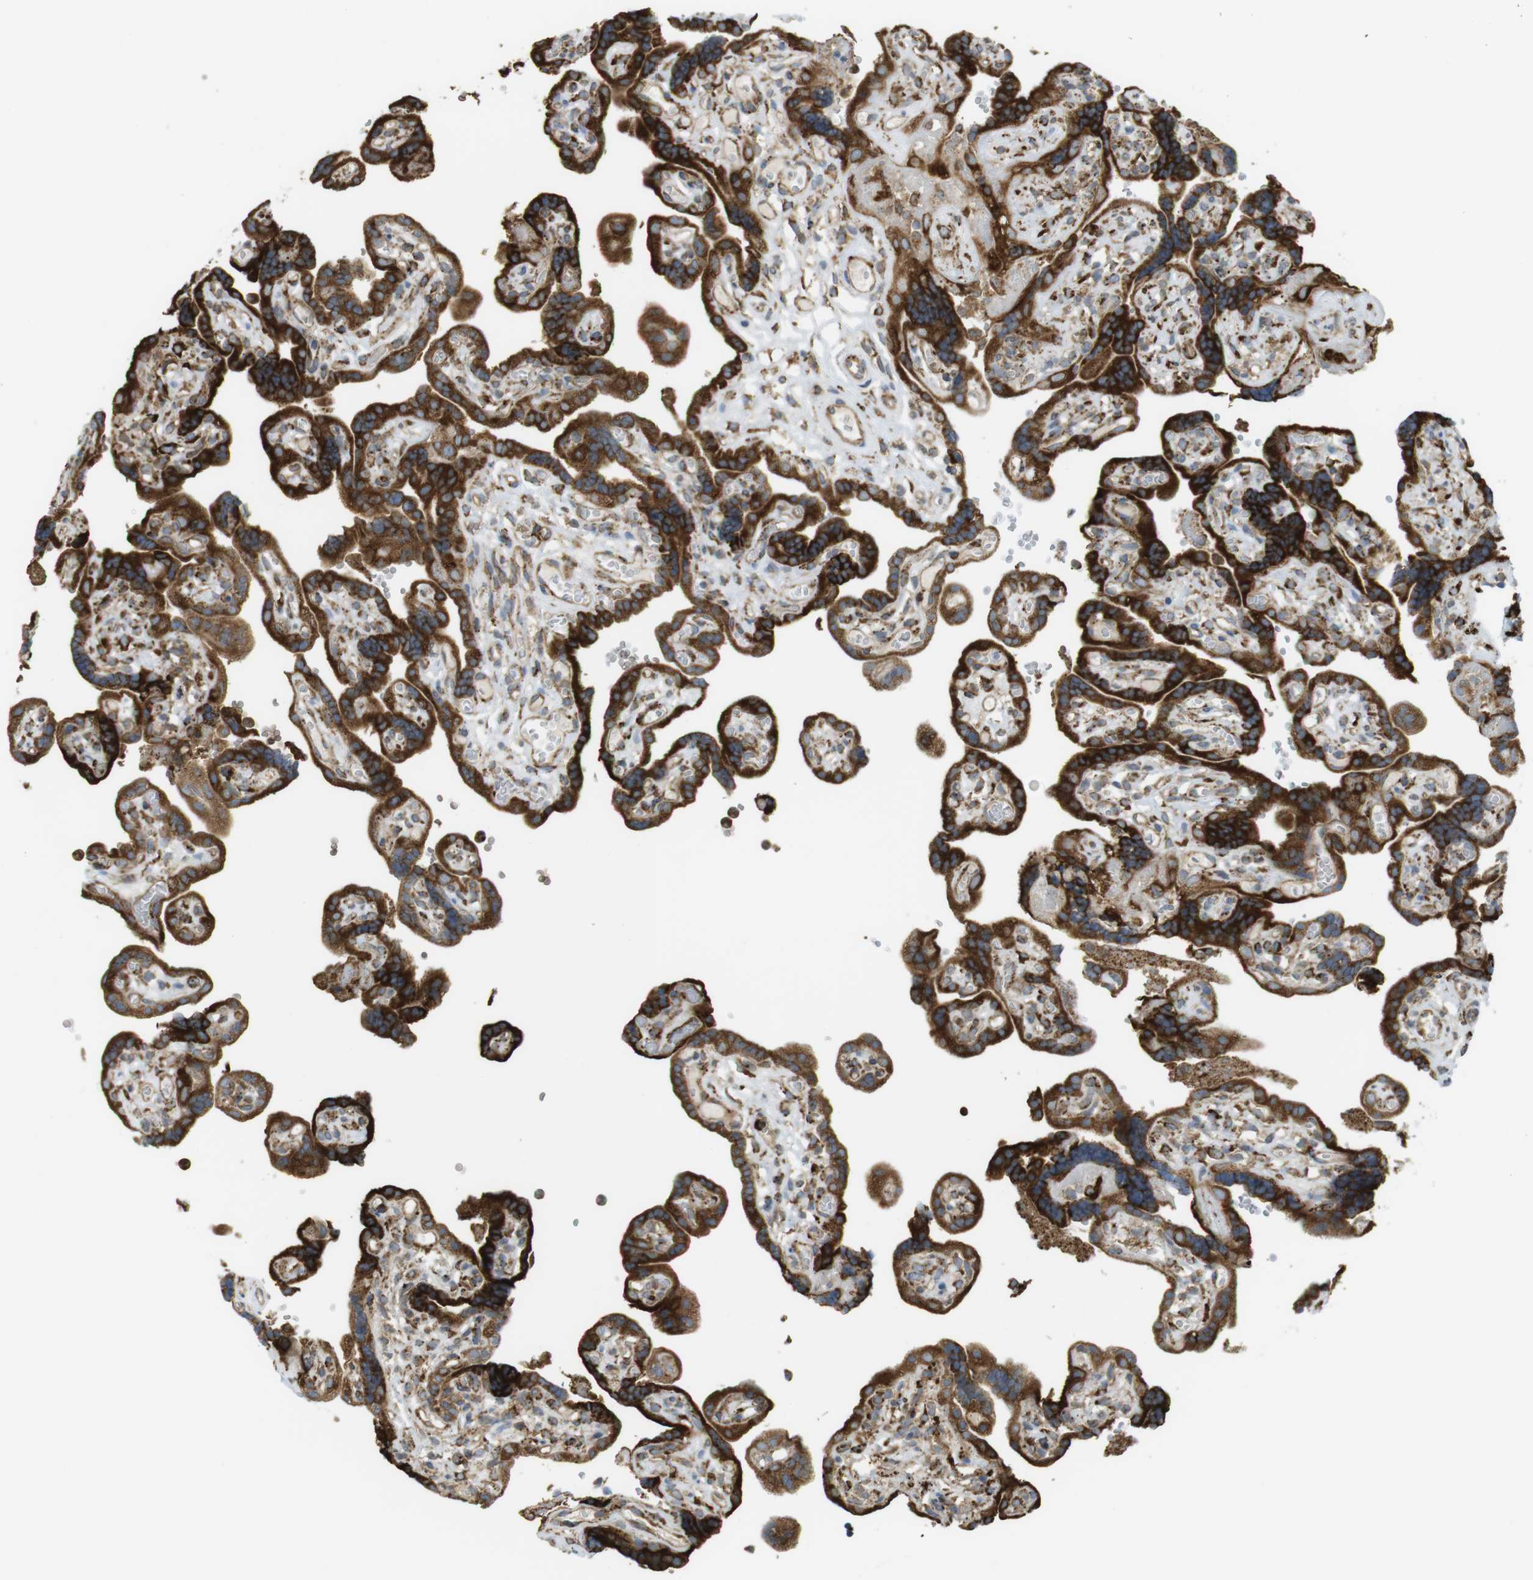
{"staining": {"intensity": "strong", "quantity": ">75%", "location": "cytoplasmic/membranous"}, "tissue": "placenta", "cell_type": "Decidual cells", "image_type": "normal", "snomed": [{"axis": "morphology", "description": "Normal tissue, NOS"}, {"axis": "topography", "description": "Placenta"}], "caption": "Brown immunohistochemical staining in normal human placenta demonstrates strong cytoplasmic/membranous expression in about >75% of decidual cells.", "gene": "MBOAT2", "patient": {"sex": "female", "age": 30}}